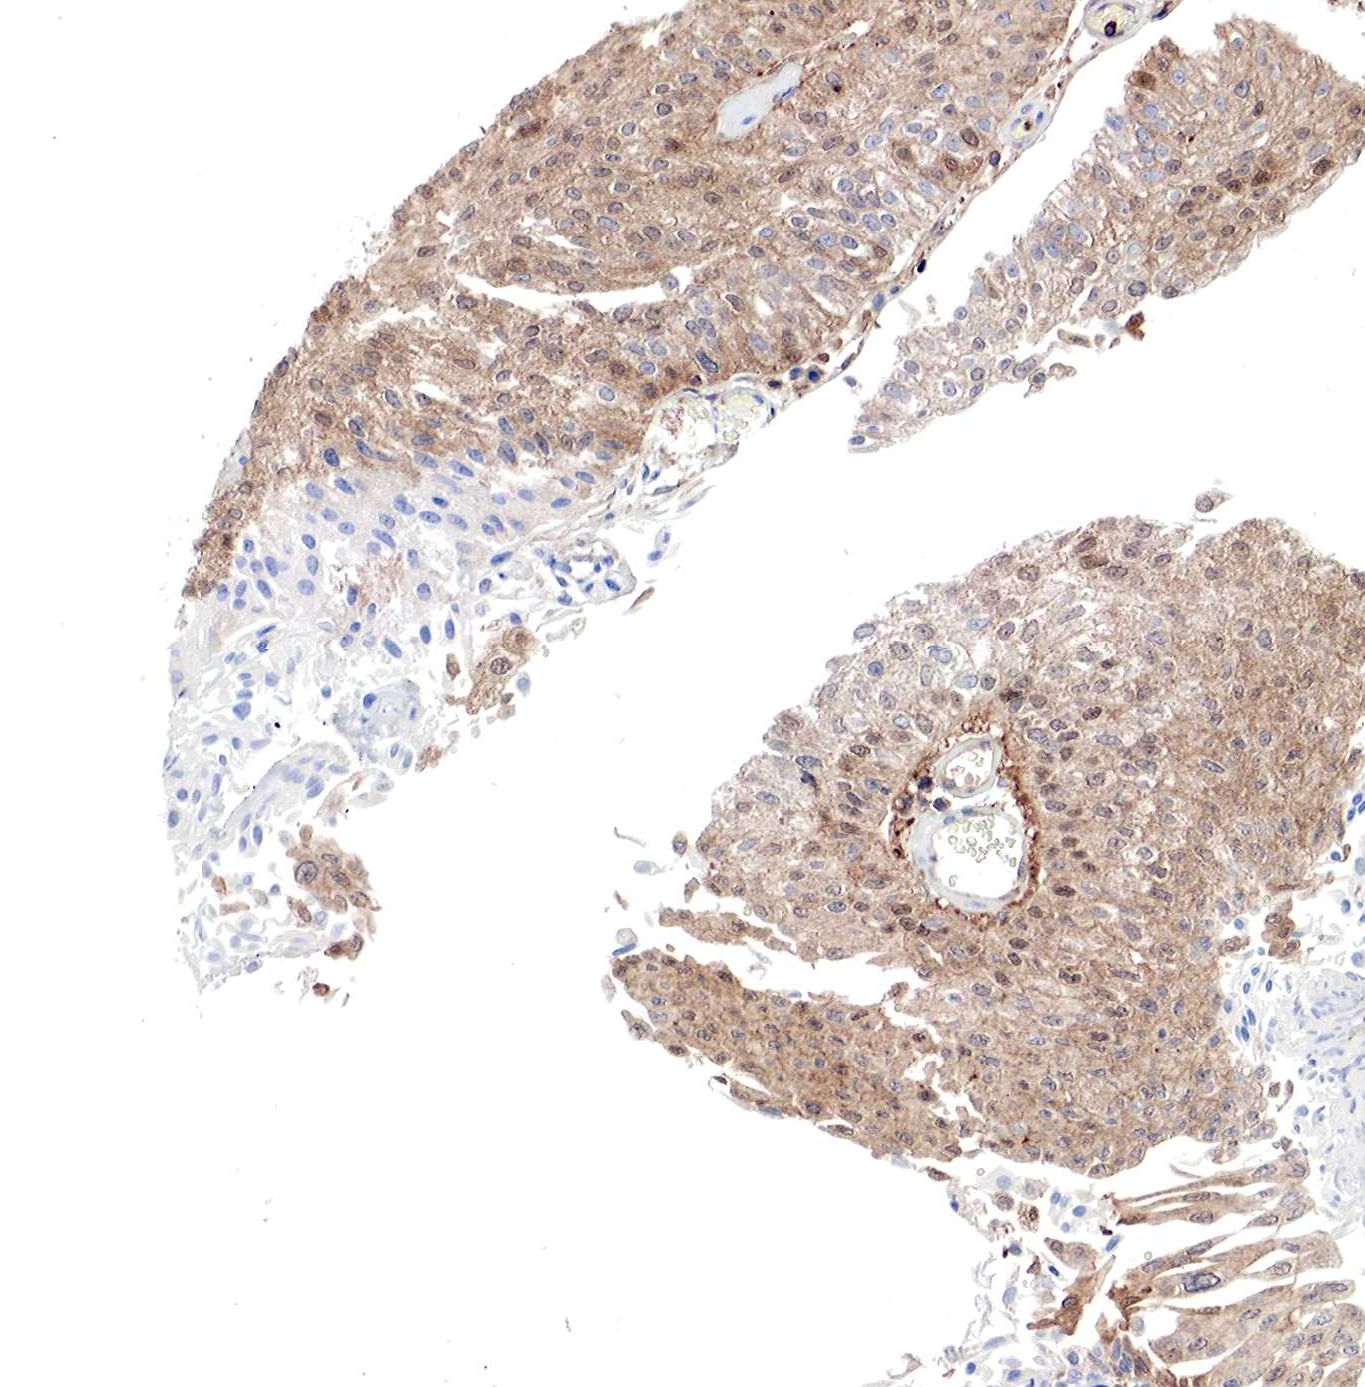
{"staining": {"intensity": "strong", "quantity": ">75%", "location": "cytoplasmic/membranous"}, "tissue": "urothelial cancer", "cell_type": "Tumor cells", "image_type": "cancer", "snomed": [{"axis": "morphology", "description": "Urothelial carcinoma, Low grade"}, {"axis": "topography", "description": "Urinary bladder"}], "caption": "The immunohistochemical stain labels strong cytoplasmic/membranous positivity in tumor cells of urothelial cancer tissue.", "gene": "G6PD", "patient": {"sex": "male", "age": 86}}